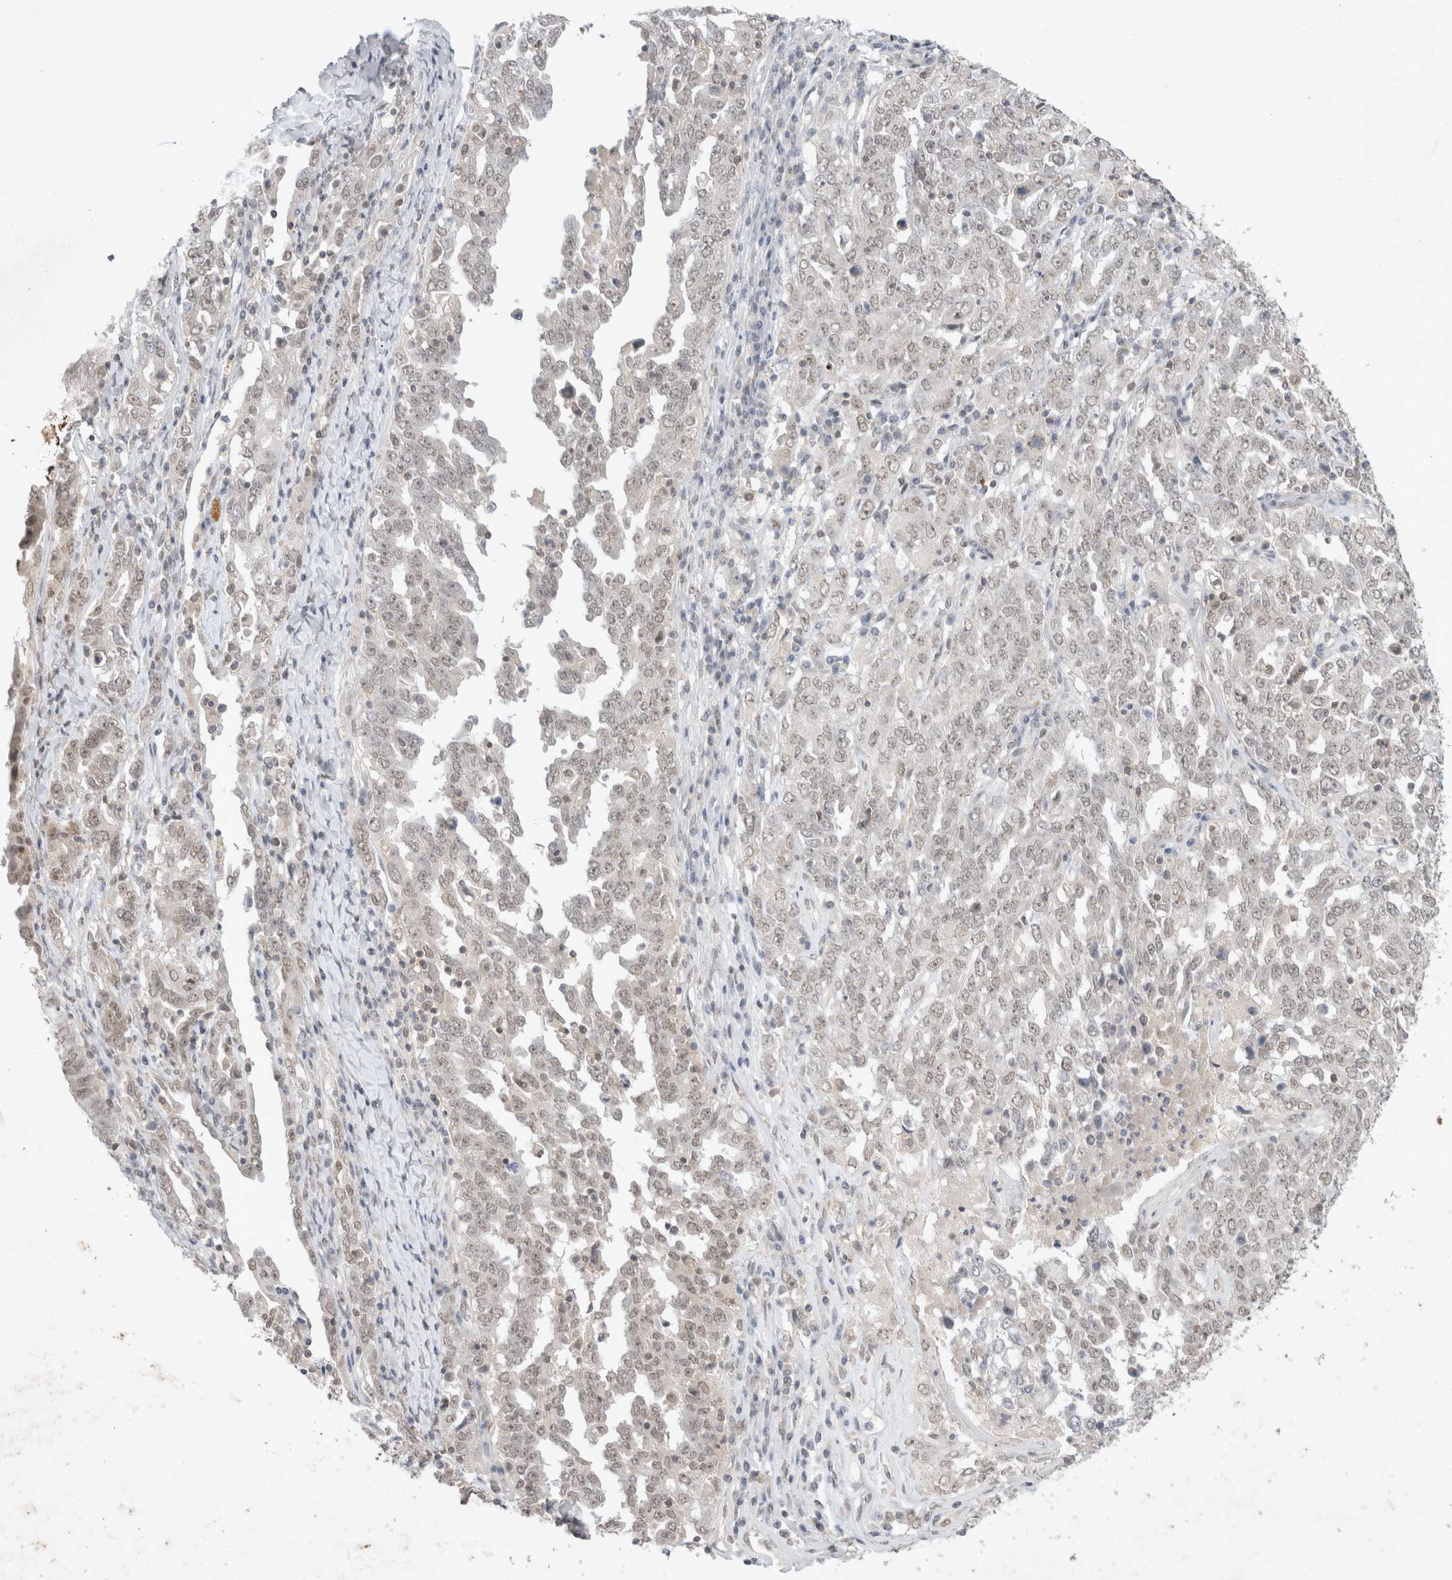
{"staining": {"intensity": "weak", "quantity": "<25%", "location": "nuclear"}, "tissue": "ovarian cancer", "cell_type": "Tumor cells", "image_type": "cancer", "snomed": [{"axis": "morphology", "description": "Carcinoma, endometroid"}, {"axis": "topography", "description": "Ovary"}], "caption": "Immunohistochemical staining of human ovarian endometroid carcinoma reveals no significant expression in tumor cells.", "gene": "FBXO42", "patient": {"sex": "female", "age": 62}}